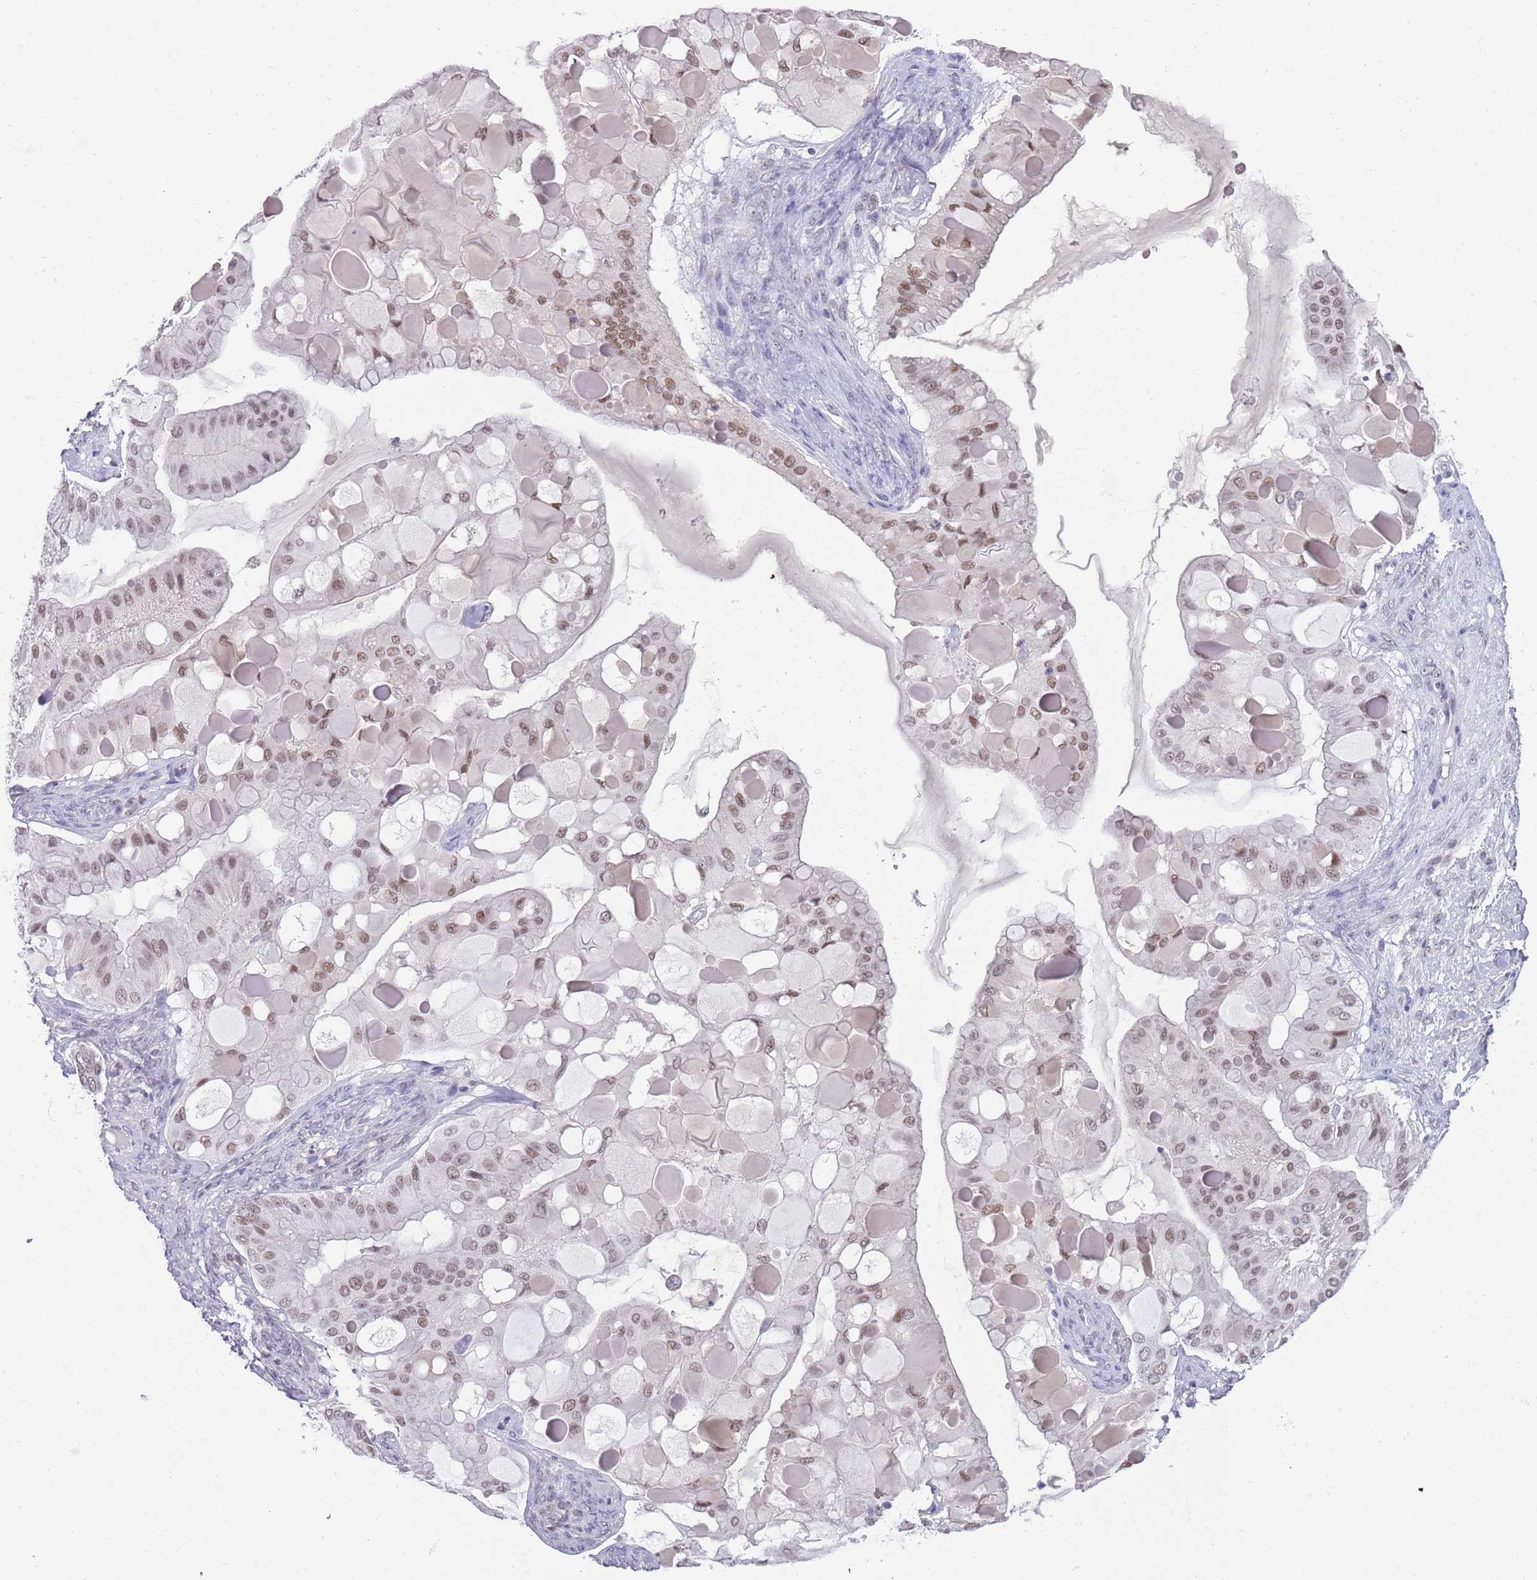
{"staining": {"intensity": "moderate", "quantity": ">75%", "location": "nuclear"}, "tissue": "ovarian cancer", "cell_type": "Tumor cells", "image_type": "cancer", "snomed": [{"axis": "morphology", "description": "Cystadenocarcinoma, mucinous, NOS"}, {"axis": "topography", "description": "Ovary"}], "caption": "The image reveals immunohistochemical staining of ovarian cancer. There is moderate nuclear positivity is present in about >75% of tumor cells.", "gene": "SEPHS2", "patient": {"sex": "female", "age": 61}}